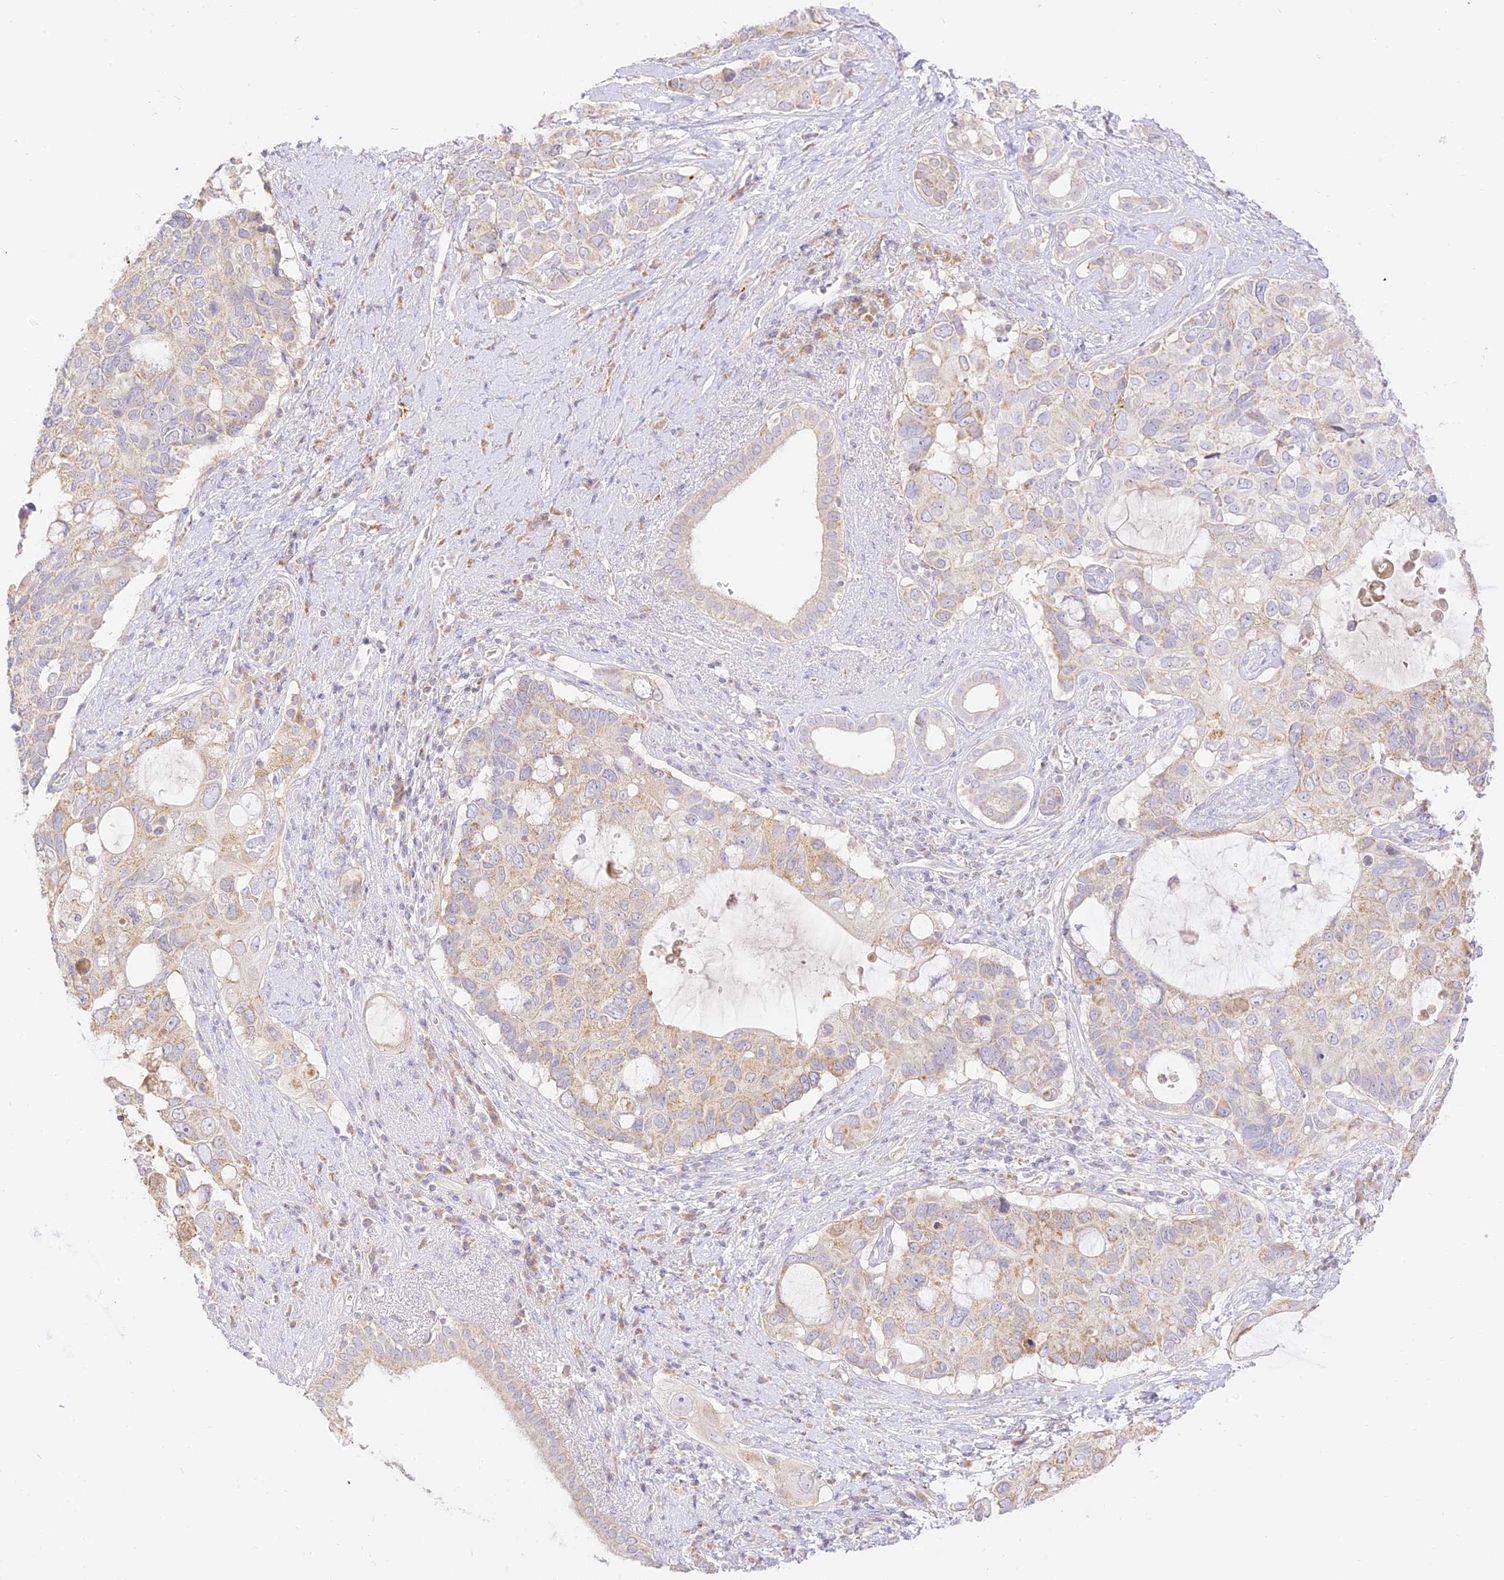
{"staining": {"intensity": "weak", "quantity": "<25%", "location": "cytoplasmic/membranous"}, "tissue": "pancreatic cancer", "cell_type": "Tumor cells", "image_type": "cancer", "snomed": [{"axis": "morphology", "description": "Adenocarcinoma, NOS"}, {"axis": "topography", "description": "Pancreas"}], "caption": "Image shows no protein staining in tumor cells of pancreatic cancer tissue.", "gene": "LRRC15", "patient": {"sex": "female", "age": 56}}